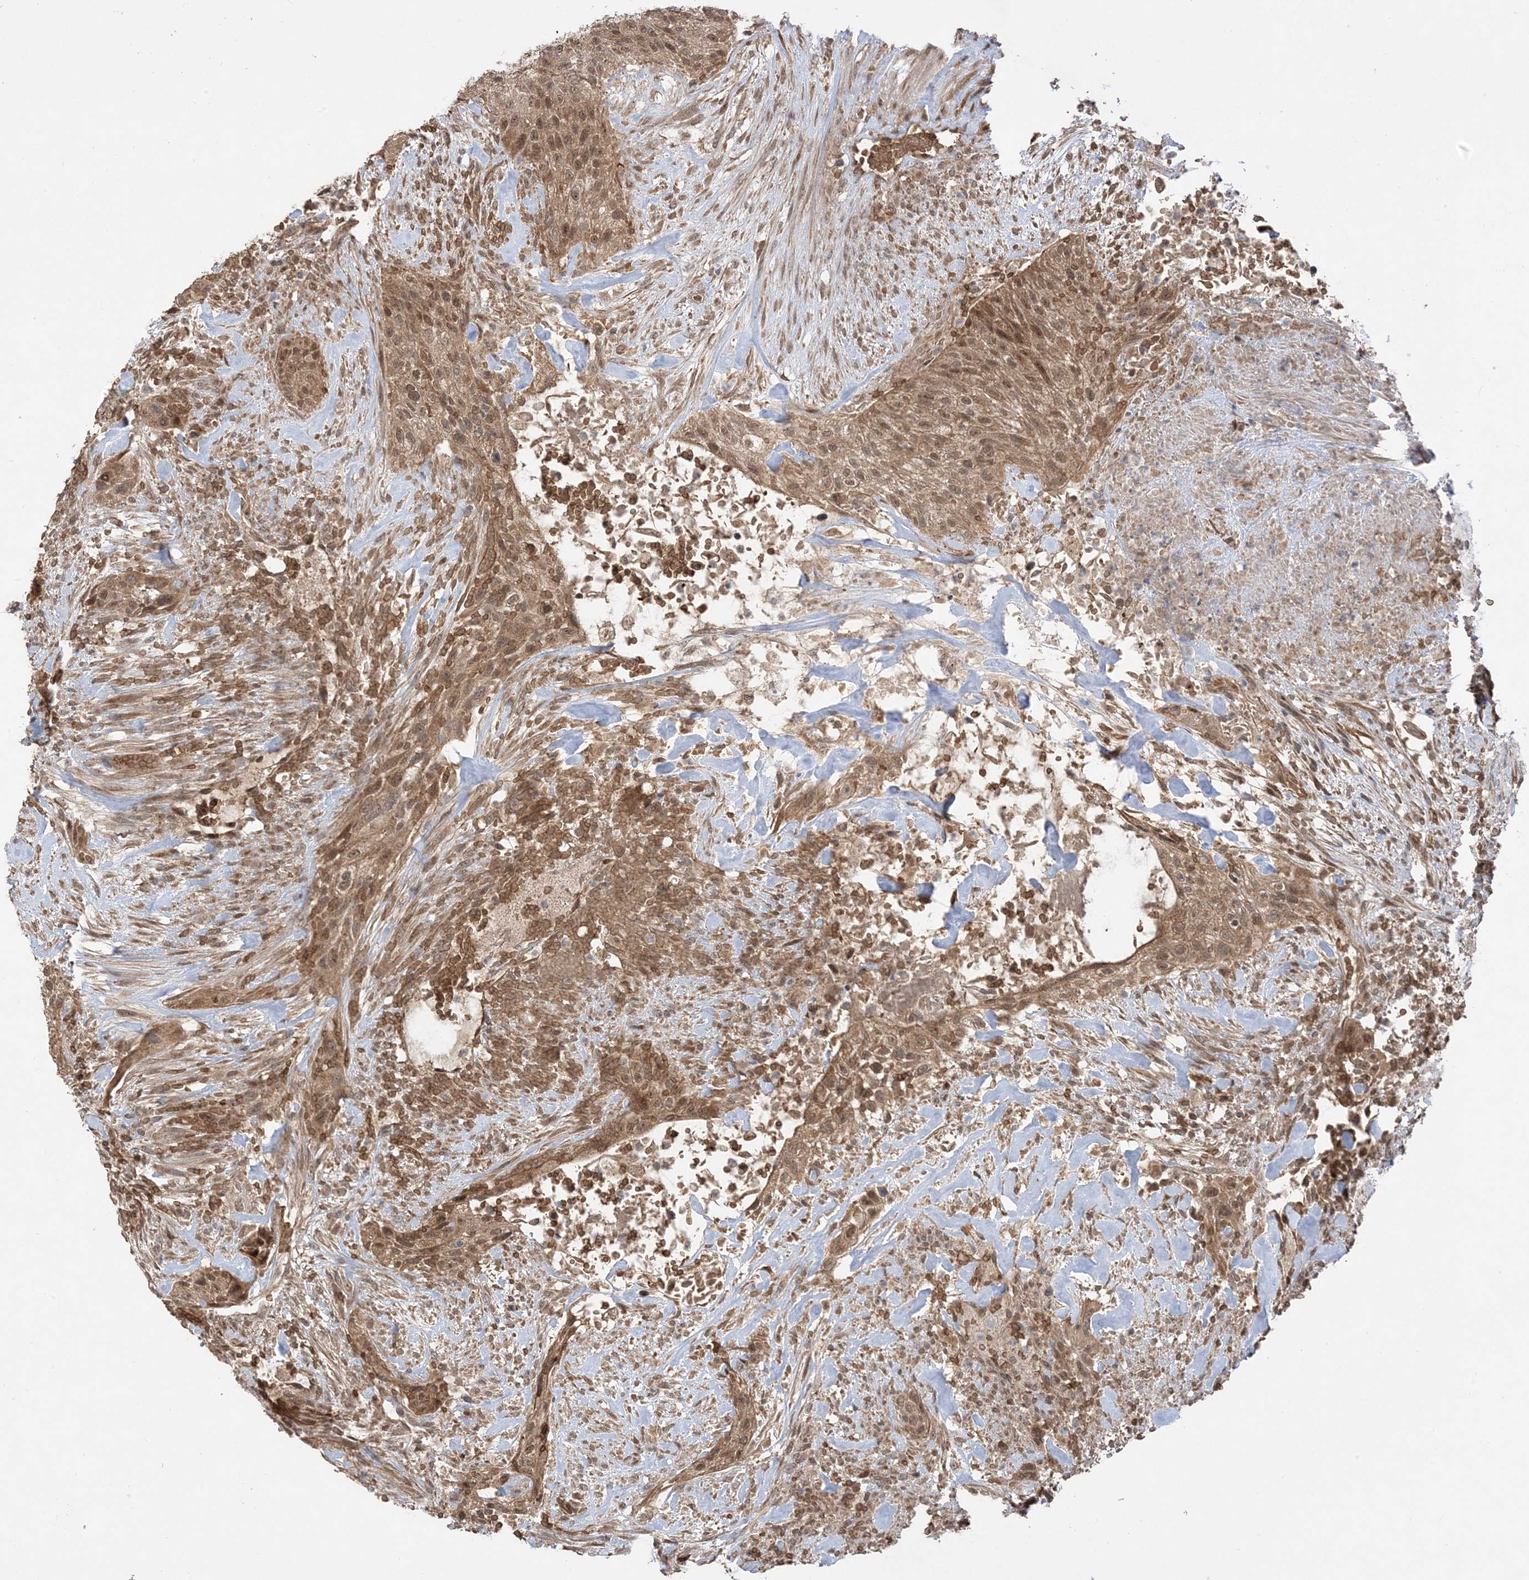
{"staining": {"intensity": "moderate", "quantity": ">75%", "location": "cytoplasmic/membranous,nuclear"}, "tissue": "urothelial cancer", "cell_type": "Tumor cells", "image_type": "cancer", "snomed": [{"axis": "morphology", "description": "Urothelial carcinoma, High grade"}, {"axis": "topography", "description": "Urinary bladder"}], "caption": "There is medium levels of moderate cytoplasmic/membranous and nuclear expression in tumor cells of urothelial carcinoma (high-grade), as demonstrated by immunohistochemical staining (brown color).", "gene": "PUSL1", "patient": {"sex": "male", "age": 35}}